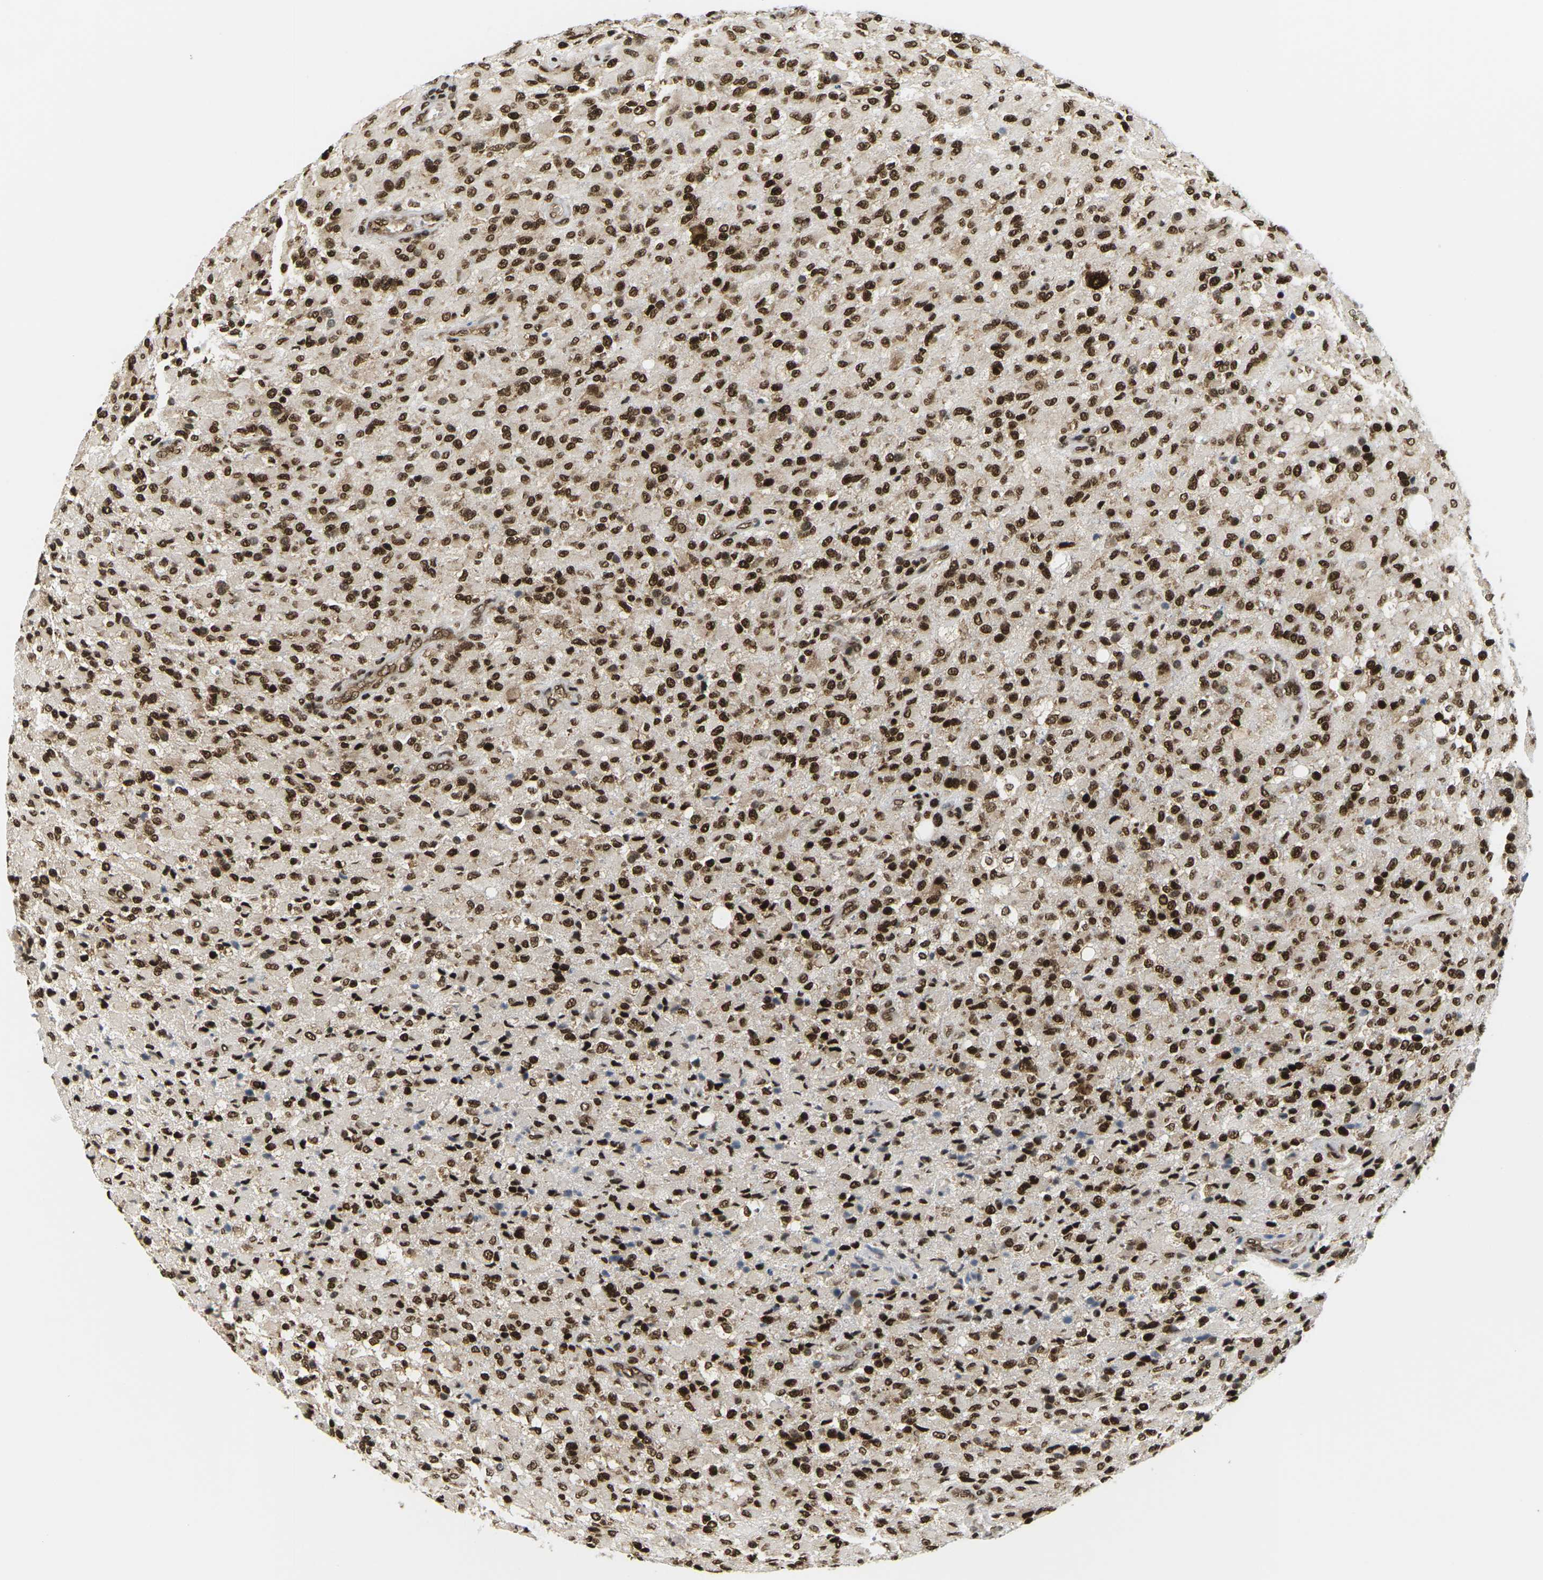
{"staining": {"intensity": "strong", "quantity": ">75%", "location": "nuclear"}, "tissue": "glioma", "cell_type": "Tumor cells", "image_type": "cancer", "snomed": [{"axis": "morphology", "description": "Glioma, malignant, High grade"}, {"axis": "topography", "description": "Brain"}], "caption": "High-grade glioma (malignant) was stained to show a protein in brown. There is high levels of strong nuclear positivity in about >75% of tumor cells. (Brightfield microscopy of DAB IHC at high magnification).", "gene": "CELF1", "patient": {"sex": "male", "age": 71}}